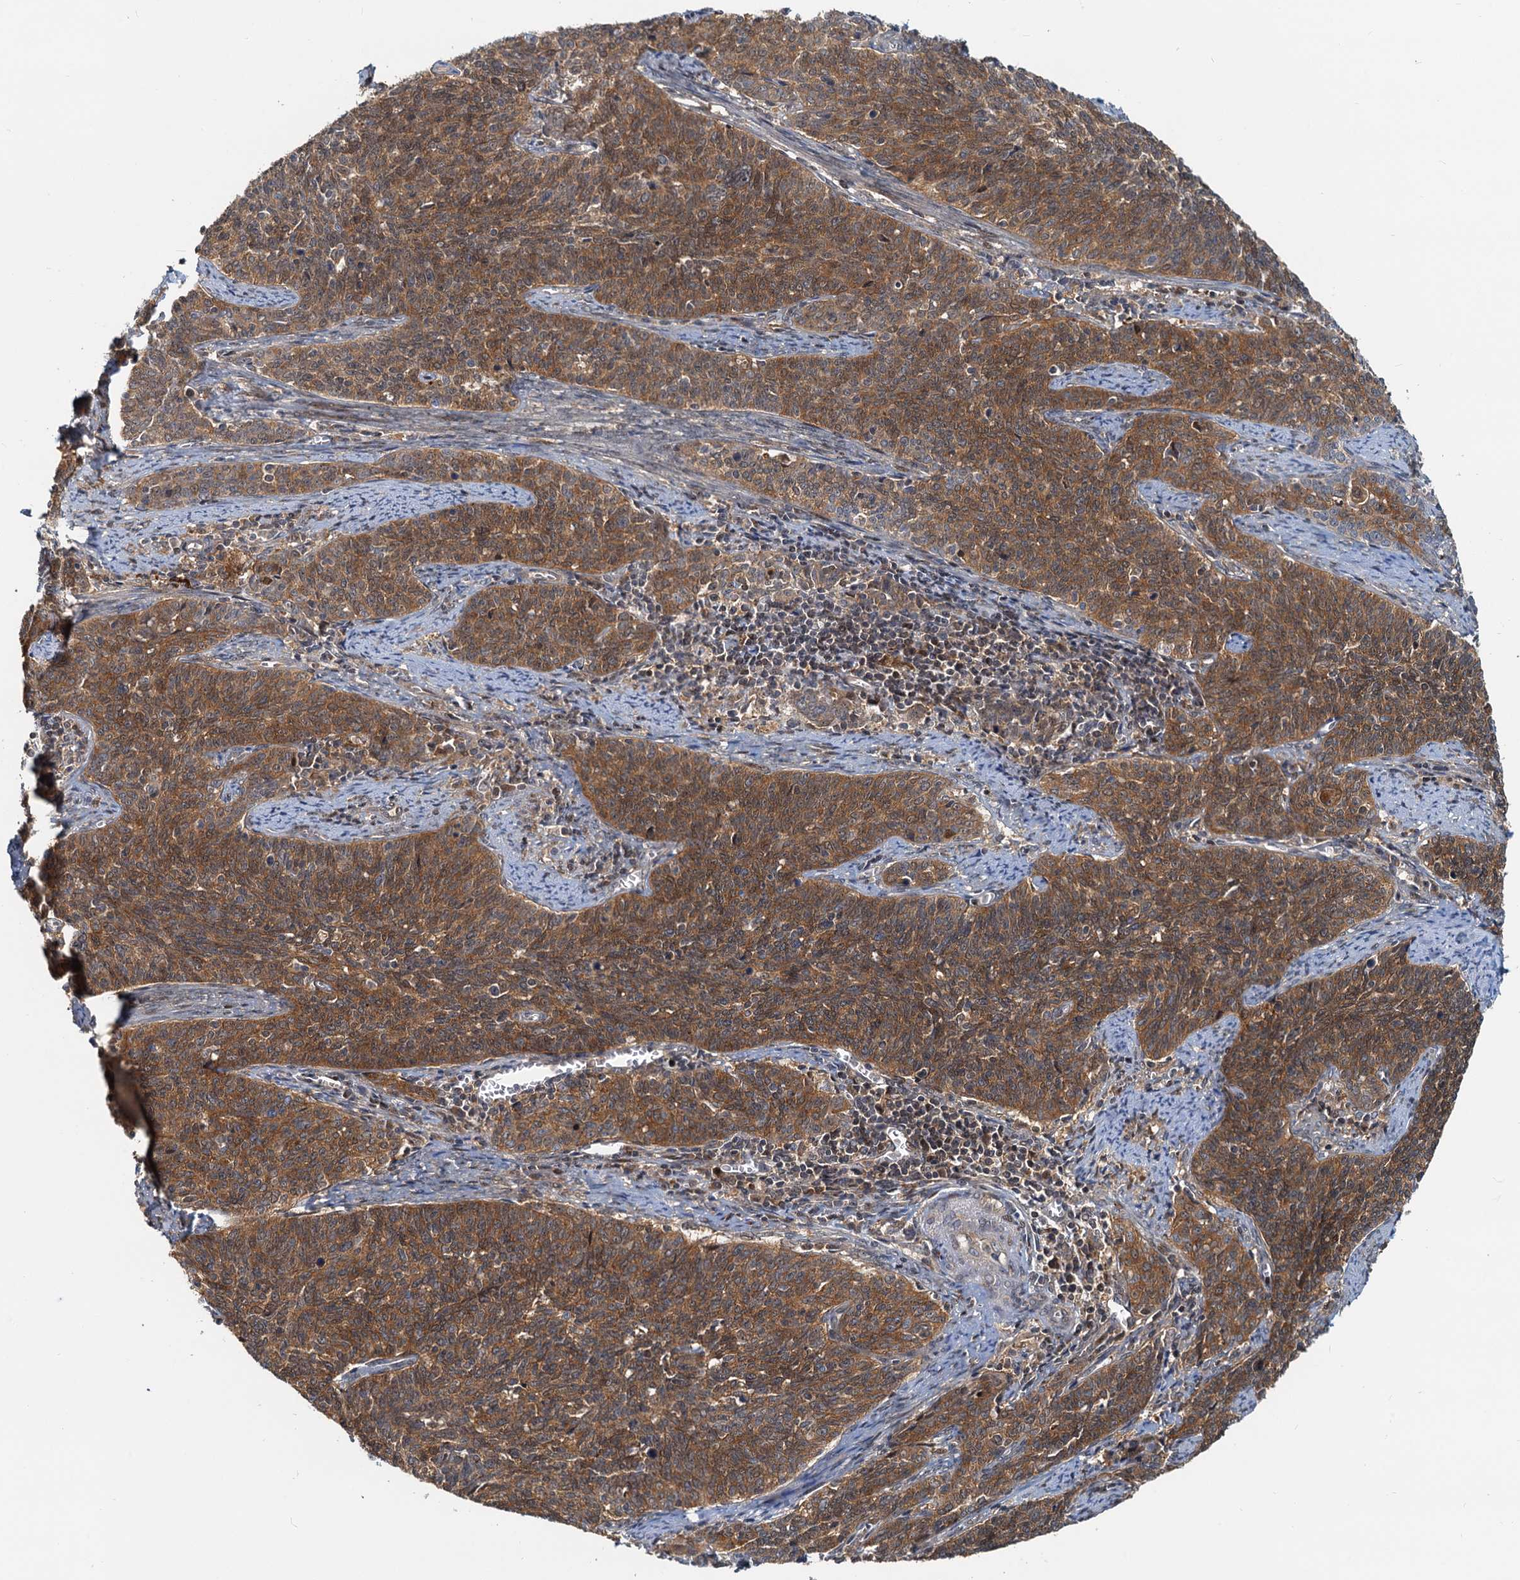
{"staining": {"intensity": "moderate", "quantity": ">75%", "location": "cytoplasmic/membranous"}, "tissue": "cervical cancer", "cell_type": "Tumor cells", "image_type": "cancer", "snomed": [{"axis": "morphology", "description": "Squamous cell carcinoma, NOS"}, {"axis": "topography", "description": "Cervix"}], "caption": "Brown immunohistochemical staining in human cervical cancer (squamous cell carcinoma) exhibits moderate cytoplasmic/membranous staining in about >75% of tumor cells. The staining was performed using DAB (3,3'-diaminobenzidine) to visualize the protein expression in brown, while the nuclei were stained in blue with hematoxylin (Magnification: 20x).", "gene": "TOLLIP", "patient": {"sex": "female", "age": 39}}